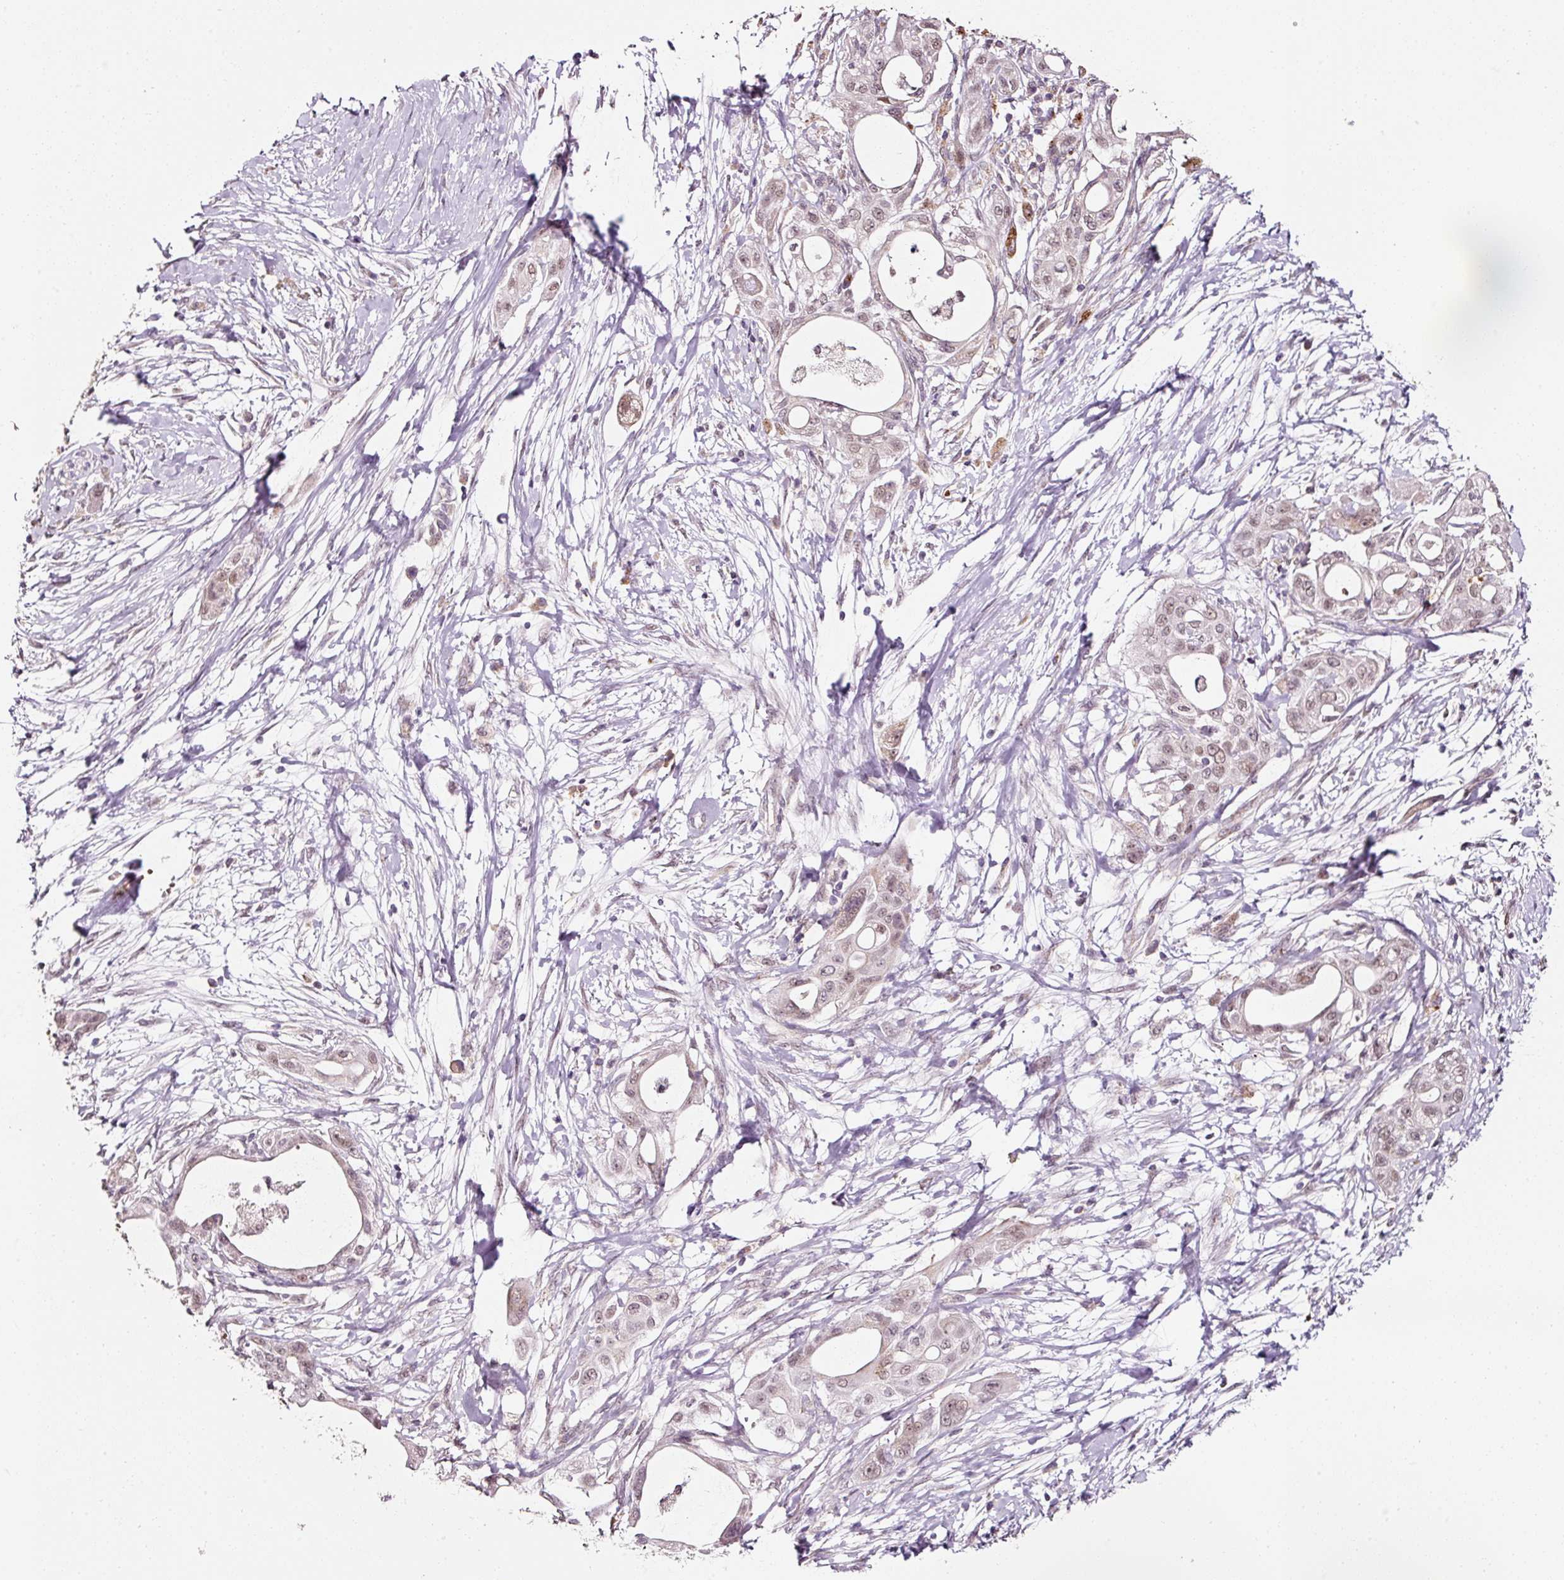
{"staining": {"intensity": "weak", "quantity": ">75%", "location": "cytoplasmic/membranous,nuclear"}, "tissue": "pancreatic cancer", "cell_type": "Tumor cells", "image_type": "cancer", "snomed": [{"axis": "morphology", "description": "Adenocarcinoma, NOS"}, {"axis": "topography", "description": "Pancreas"}], "caption": "Pancreatic adenocarcinoma tissue demonstrates weak cytoplasmic/membranous and nuclear expression in approximately >75% of tumor cells, visualized by immunohistochemistry.", "gene": "ZNF460", "patient": {"sex": "male", "age": 68}}